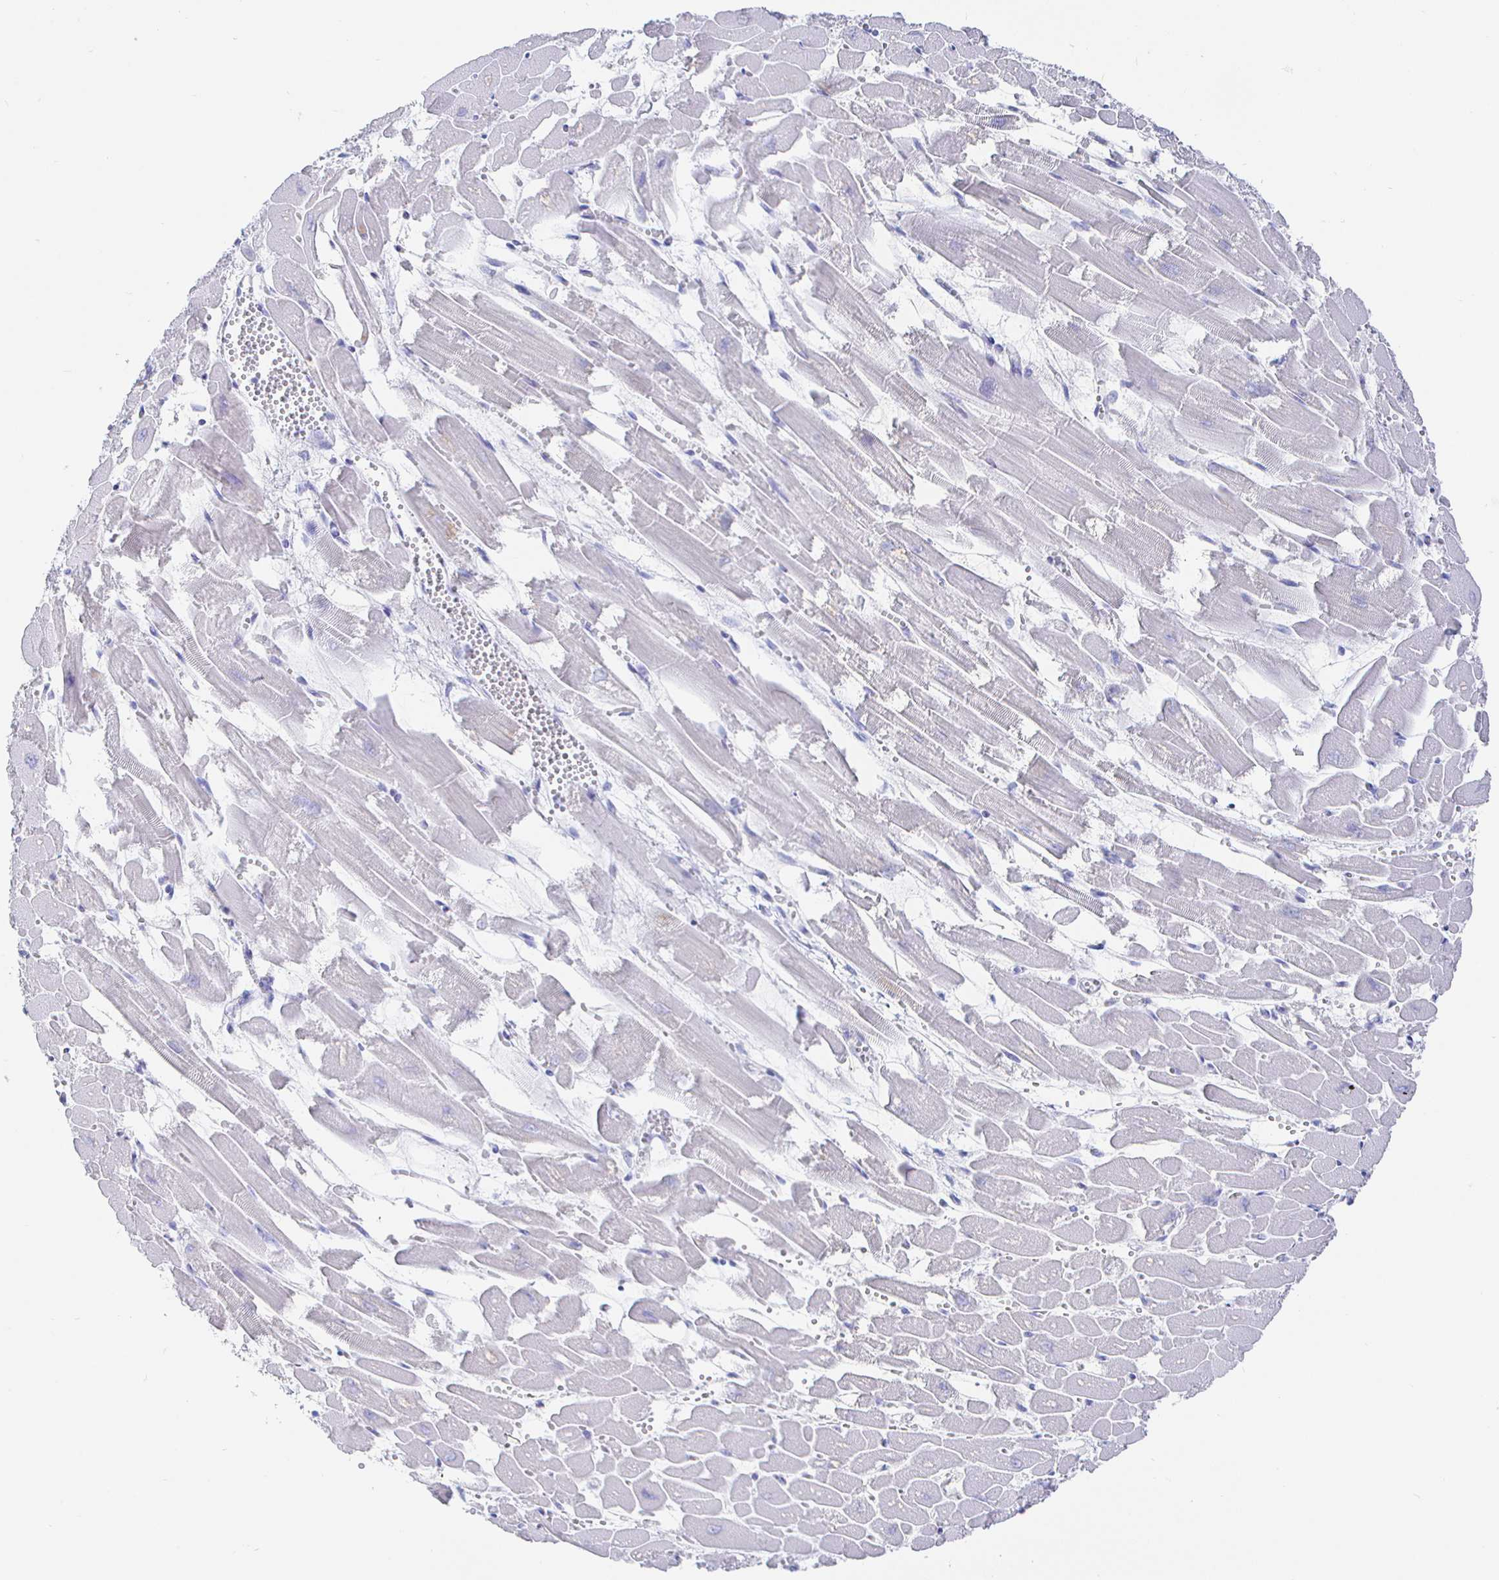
{"staining": {"intensity": "negative", "quantity": "none", "location": "none"}, "tissue": "heart muscle", "cell_type": "Cardiomyocytes", "image_type": "normal", "snomed": [{"axis": "morphology", "description": "Normal tissue, NOS"}, {"axis": "topography", "description": "Heart"}], "caption": "This image is of normal heart muscle stained with IHC to label a protein in brown with the nuclei are counter-stained blue. There is no positivity in cardiomyocytes.", "gene": "CLCA1", "patient": {"sex": "female", "age": 52}}